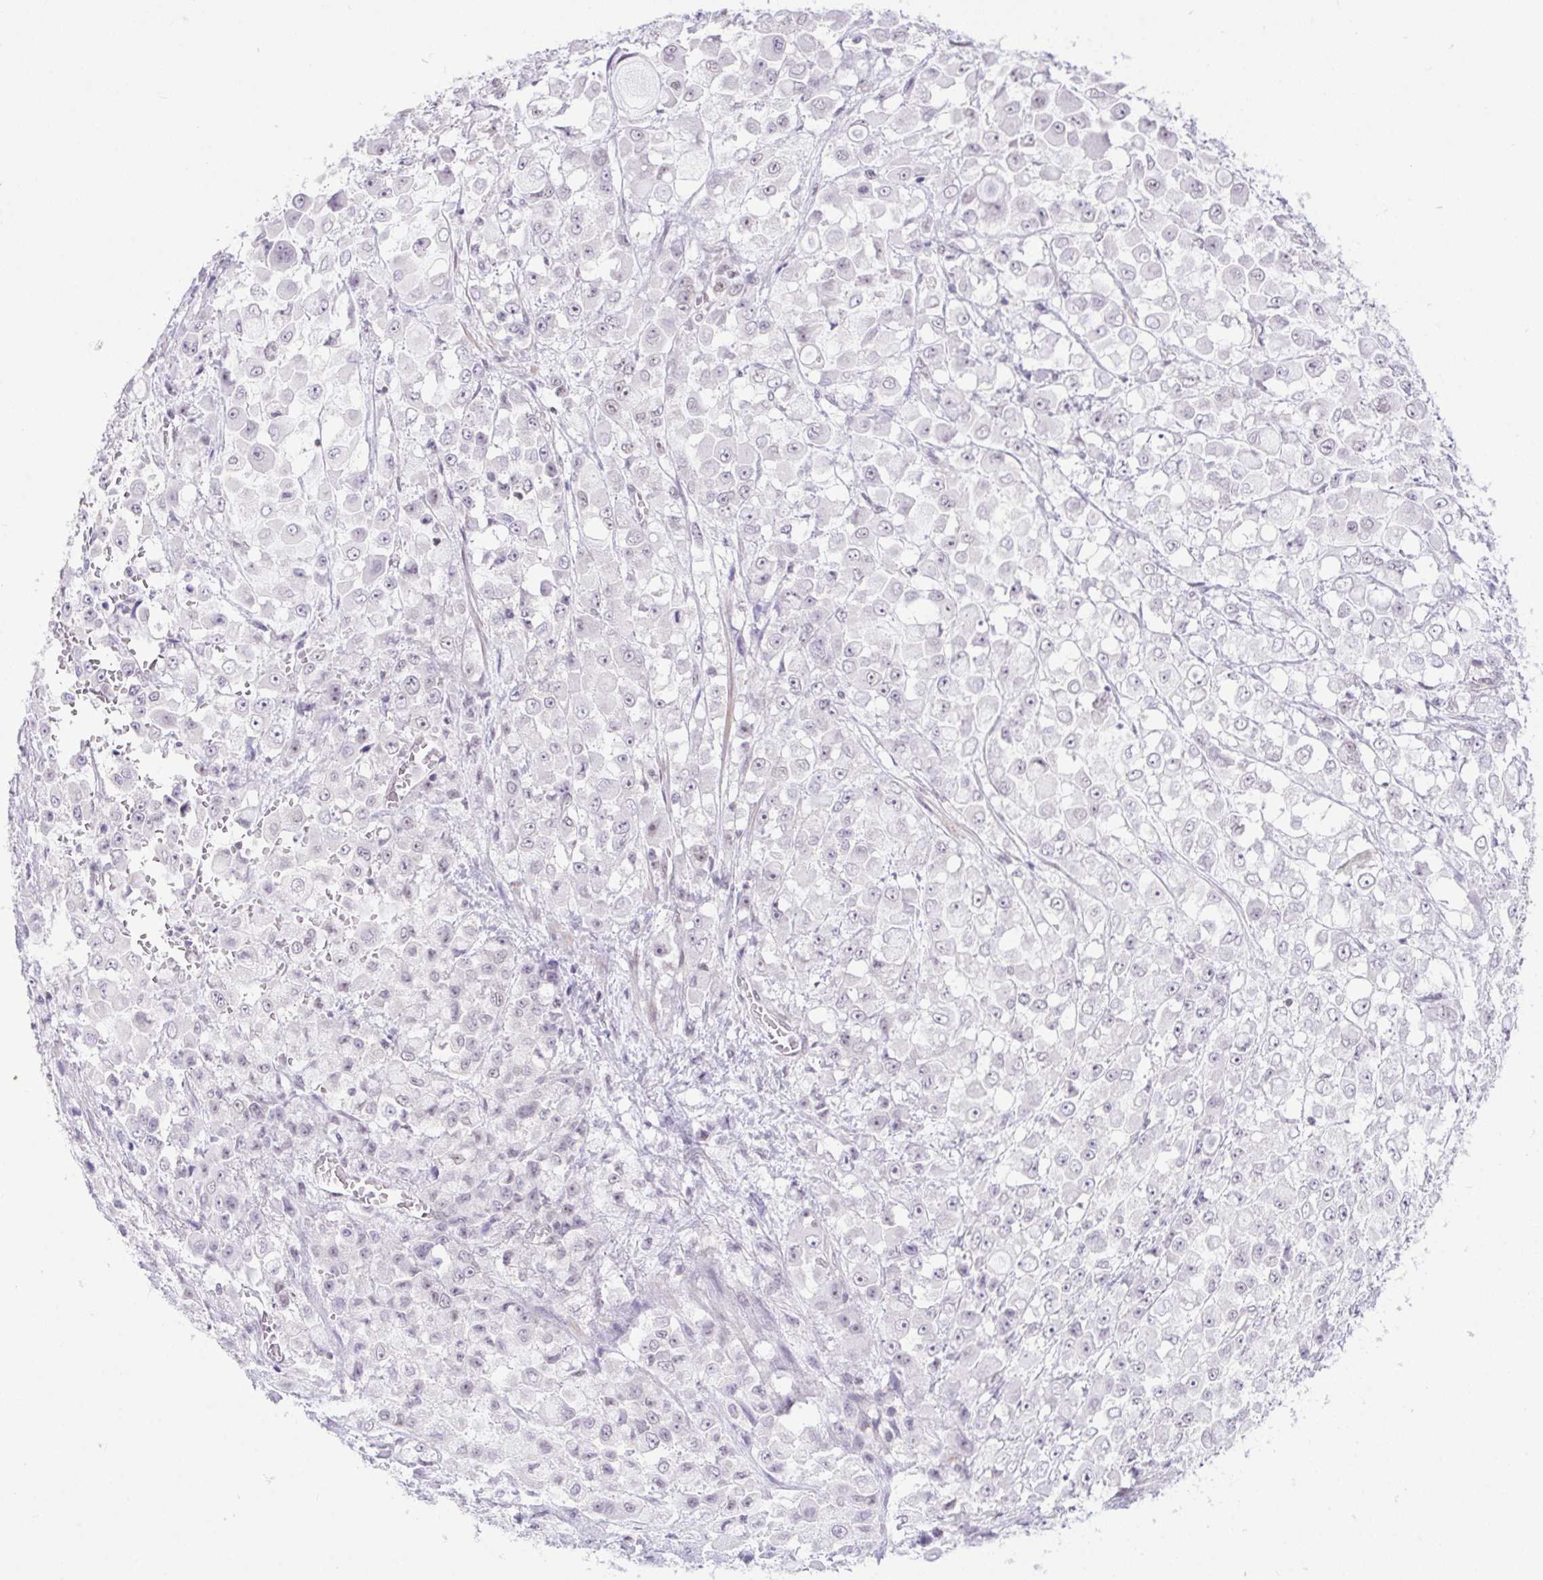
{"staining": {"intensity": "negative", "quantity": "none", "location": "none"}, "tissue": "stomach cancer", "cell_type": "Tumor cells", "image_type": "cancer", "snomed": [{"axis": "morphology", "description": "Adenocarcinoma, NOS"}, {"axis": "topography", "description": "Stomach"}], "caption": "Tumor cells are negative for brown protein staining in stomach adenocarcinoma.", "gene": "DDX17", "patient": {"sex": "female", "age": 76}}